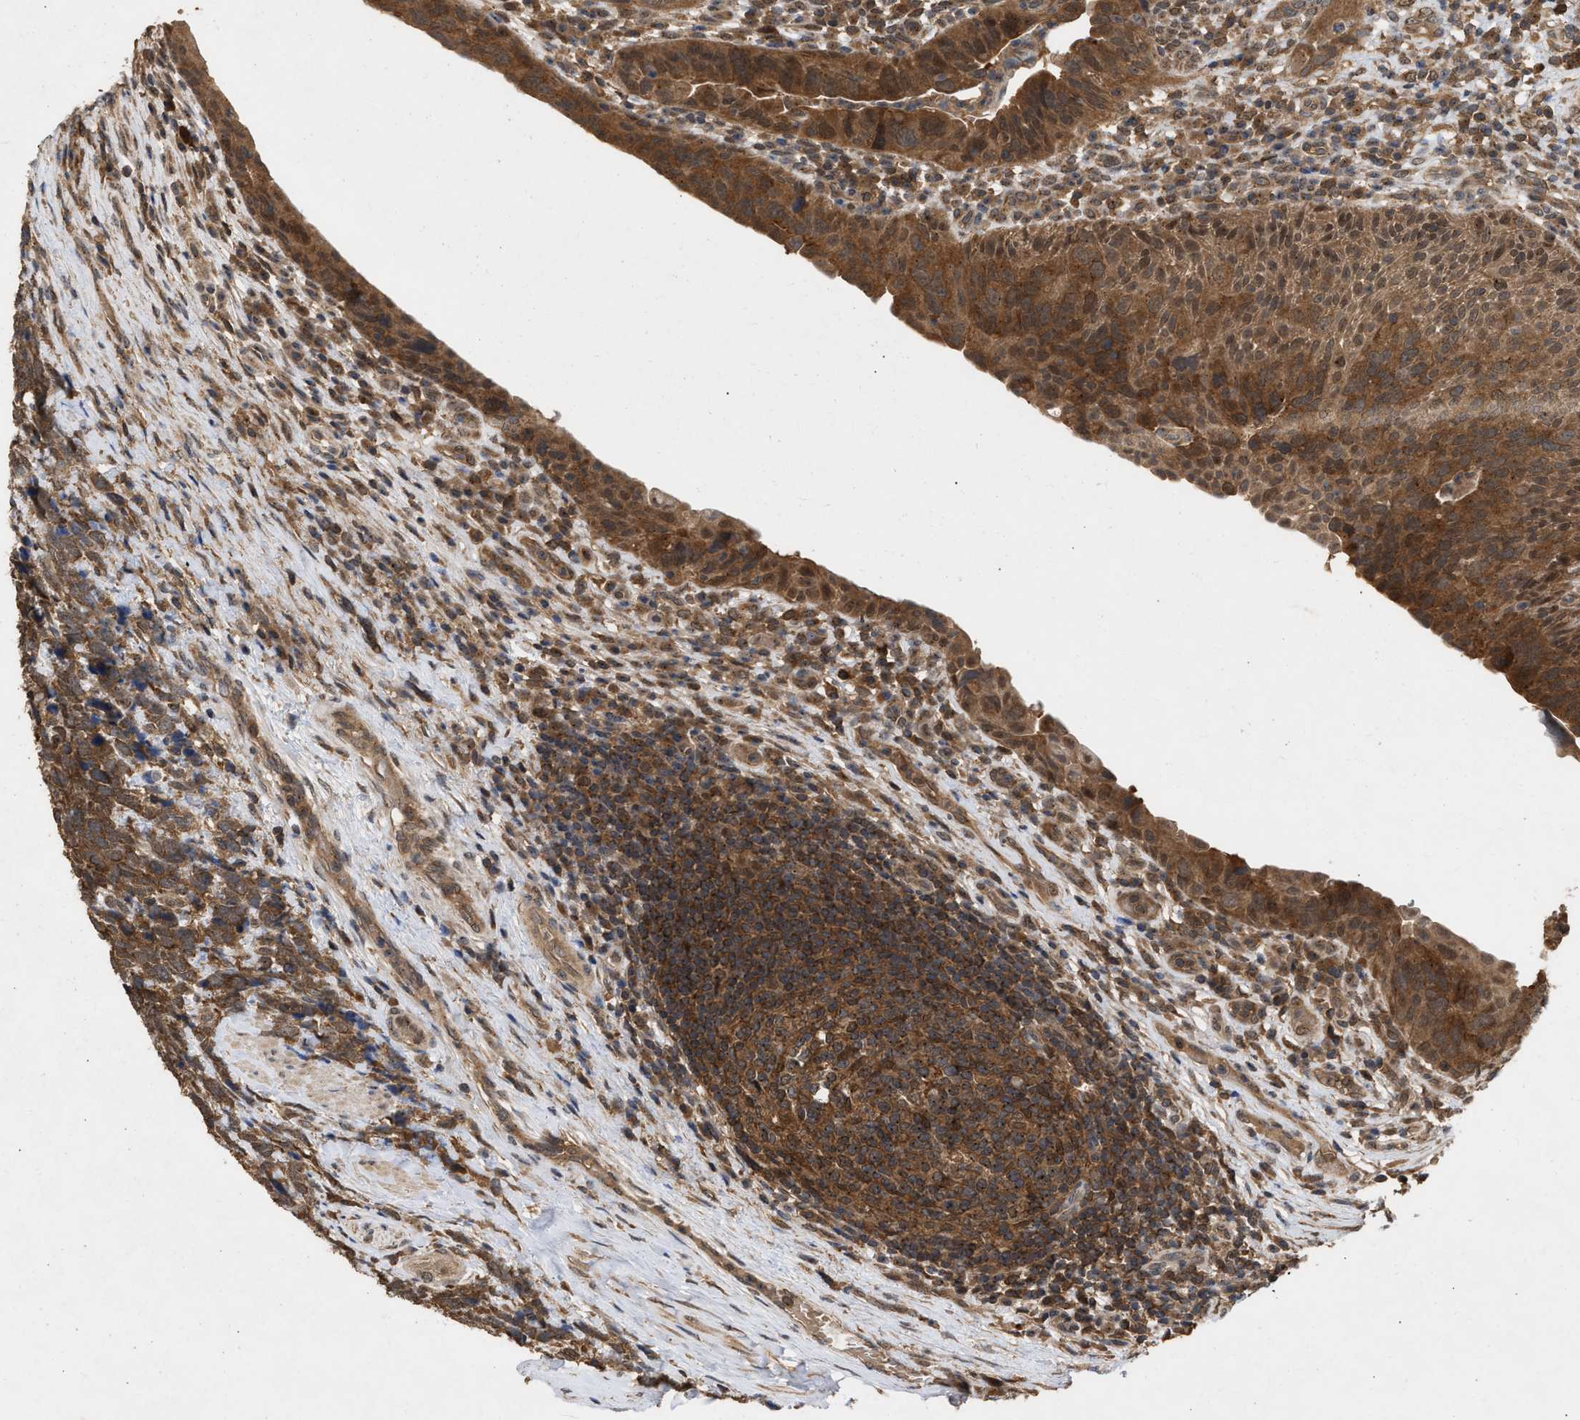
{"staining": {"intensity": "strong", "quantity": ">75%", "location": "cytoplasmic/membranous,nuclear"}, "tissue": "urothelial cancer", "cell_type": "Tumor cells", "image_type": "cancer", "snomed": [{"axis": "morphology", "description": "Urothelial carcinoma, High grade"}, {"axis": "topography", "description": "Urinary bladder"}], "caption": "Immunohistochemistry (IHC) of human urothelial carcinoma (high-grade) shows high levels of strong cytoplasmic/membranous and nuclear positivity in about >75% of tumor cells. Using DAB (3,3'-diaminobenzidine) (brown) and hematoxylin (blue) stains, captured at high magnification using brightfield microscopy.", "gene": "FITM1", "patient": {"sex": "female", "age": 82}}